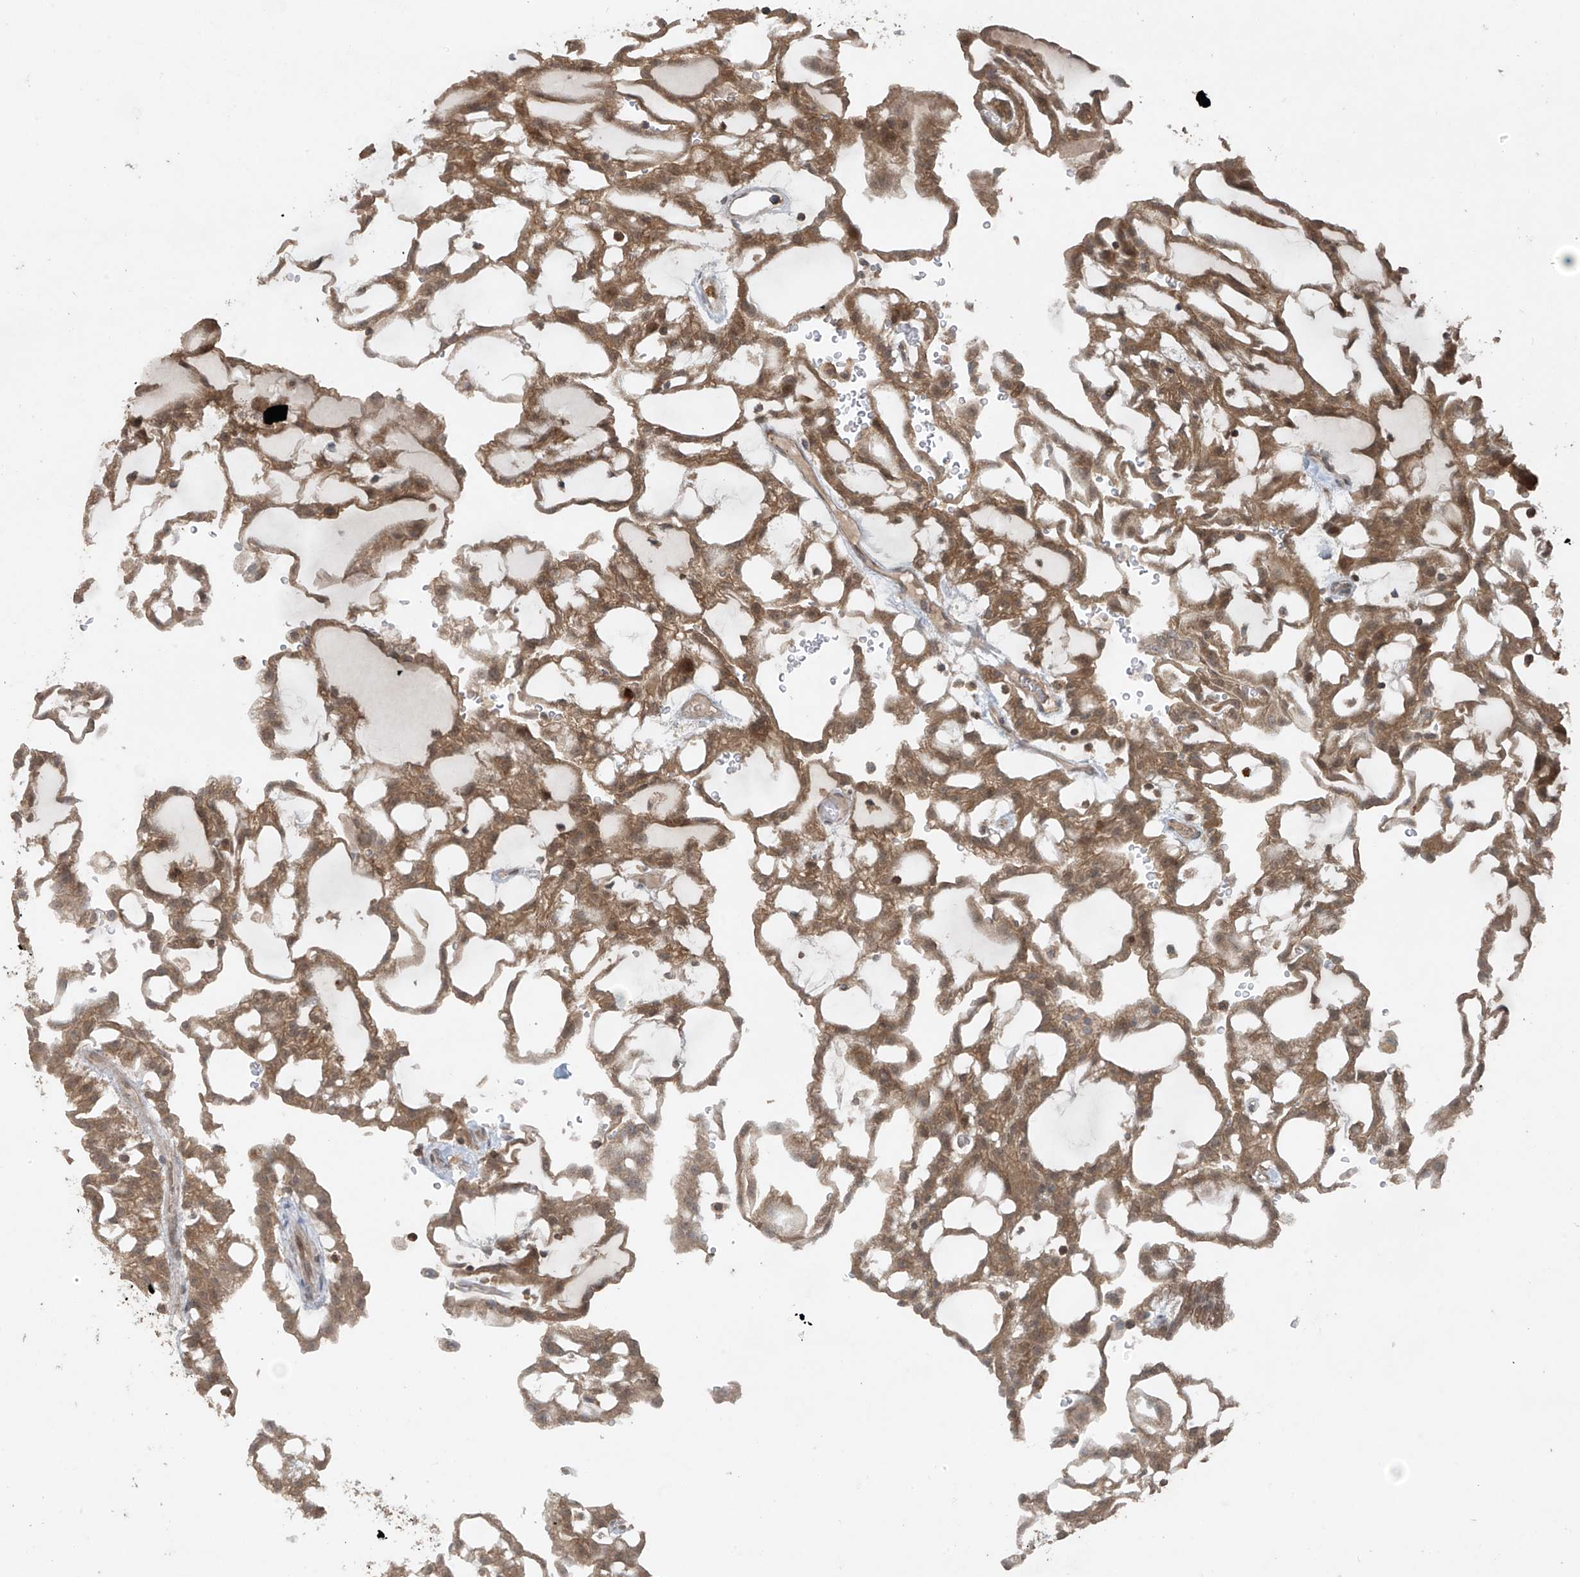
{"staining": {"intensity": "moderate", "quantity": ">75%", "location": "cytoplasmic/membranous"}, "tissue": "renal cancer", "cell_type": "Tumor cells", "image_type": "cancer", "snomed": [{"axis": "morphology", "description": "Adenocarcinoma, NOS"}, {"axis": "topography", "description": "Kidney"}], "caption": "This is an image of IHC staining of renal adenocarcinoma, which shows moderate staining in the cytoplasmic/membranous of tumor cells.", "gene": "PGPEP1", "patient": {"sex": "male", "age": 63}}